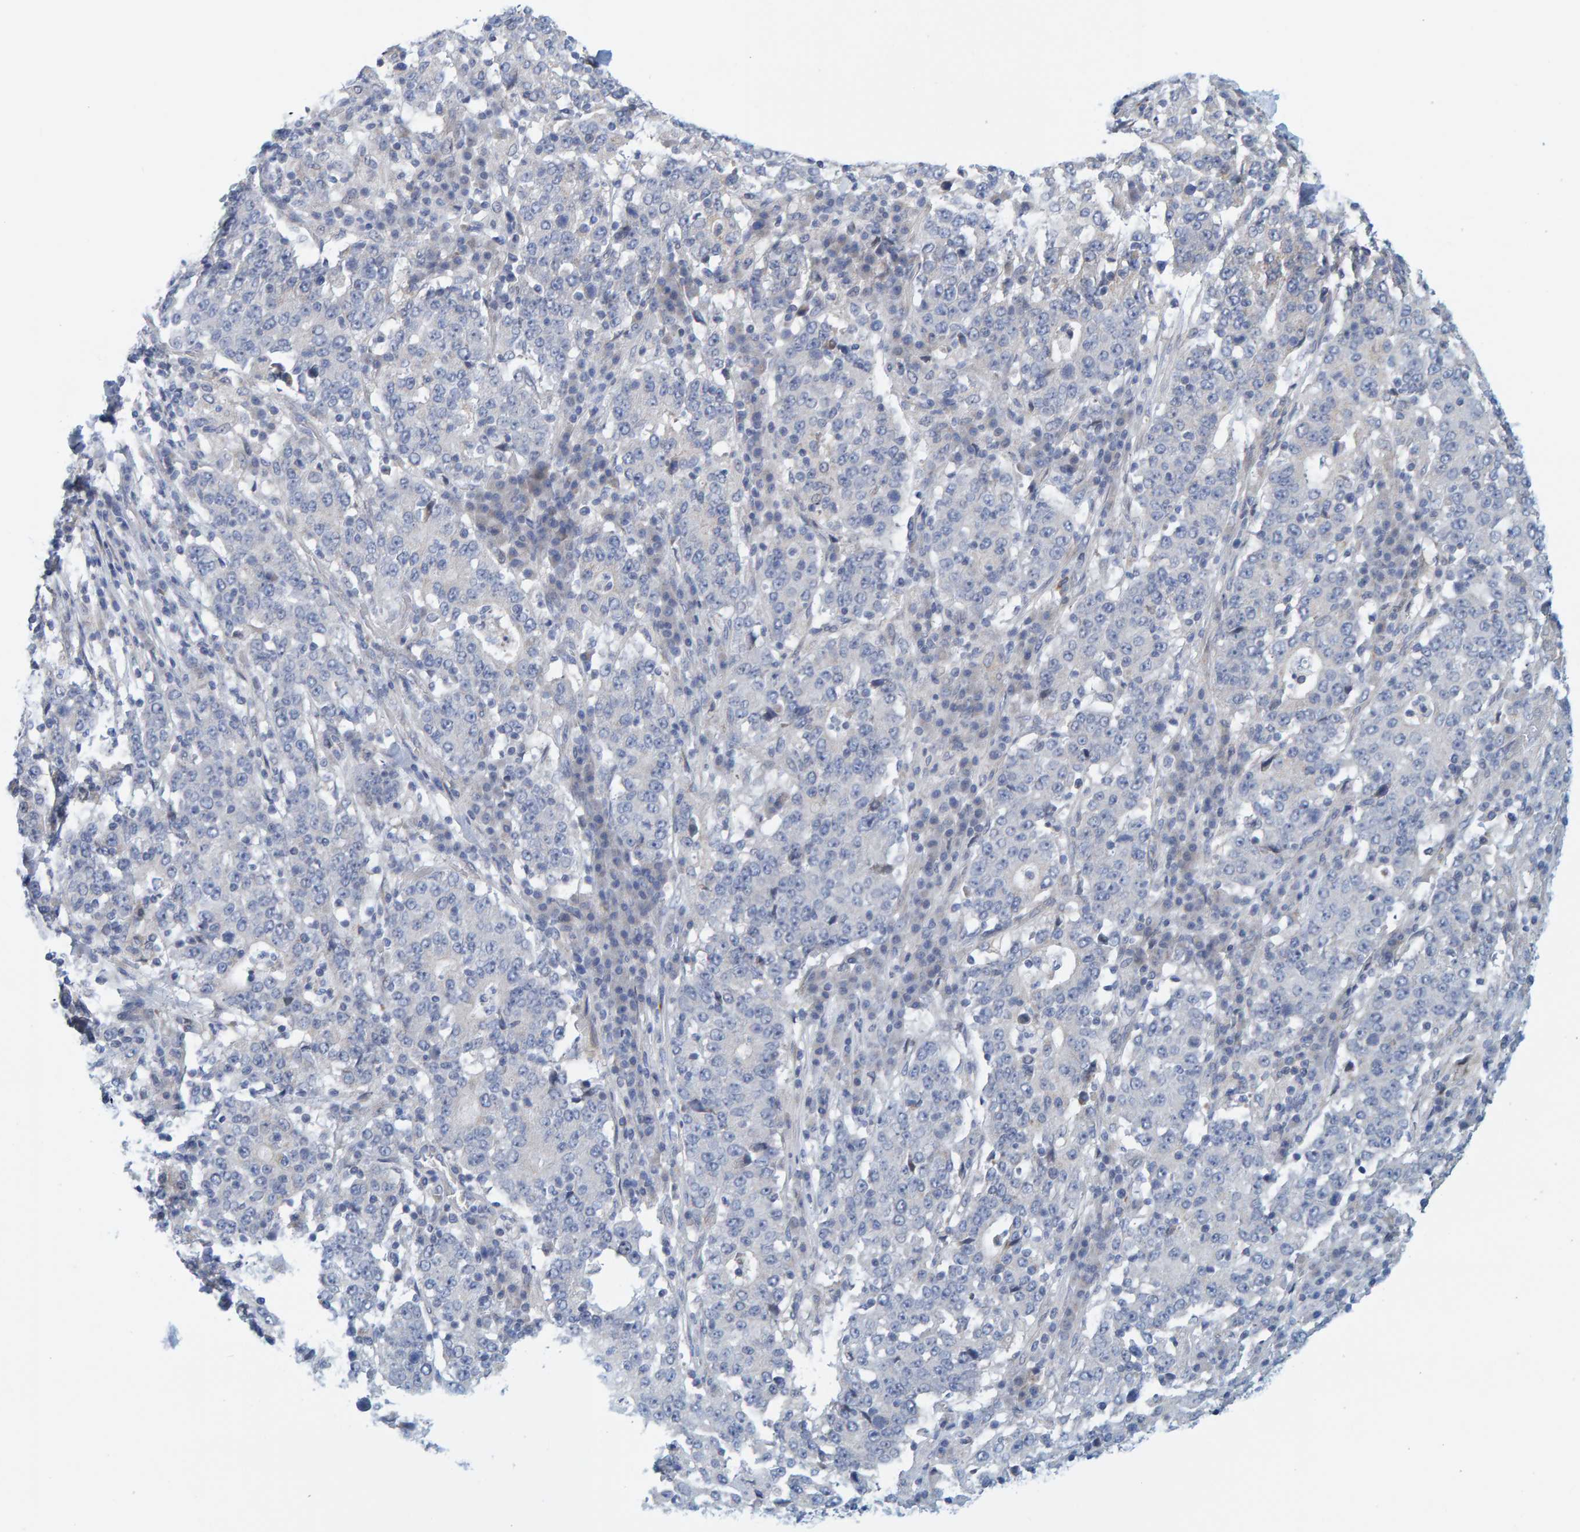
{"staining": {"intensity": "negative", "quantity": "none", "location": "none"}, "tissue": "stomach cancer", "cell_type": "Tumor cells", "image_type": "cancer", "snomed": [{"axis": "morphology", "description": "Adenocarcinoma, NOS"}, {"axis": "topography", "description": "Stomach"}], "caption": "There is no significant expression in tumor cells of stomach cancer (adenocarcinoma). (Stains: DAB immunohistochemistry with hematoxylin counter stain, Microscopy: brightfield microscopy at high magnification).", "gene": "ZC3H3", "patient": {"sex": "male", "age": 59}}